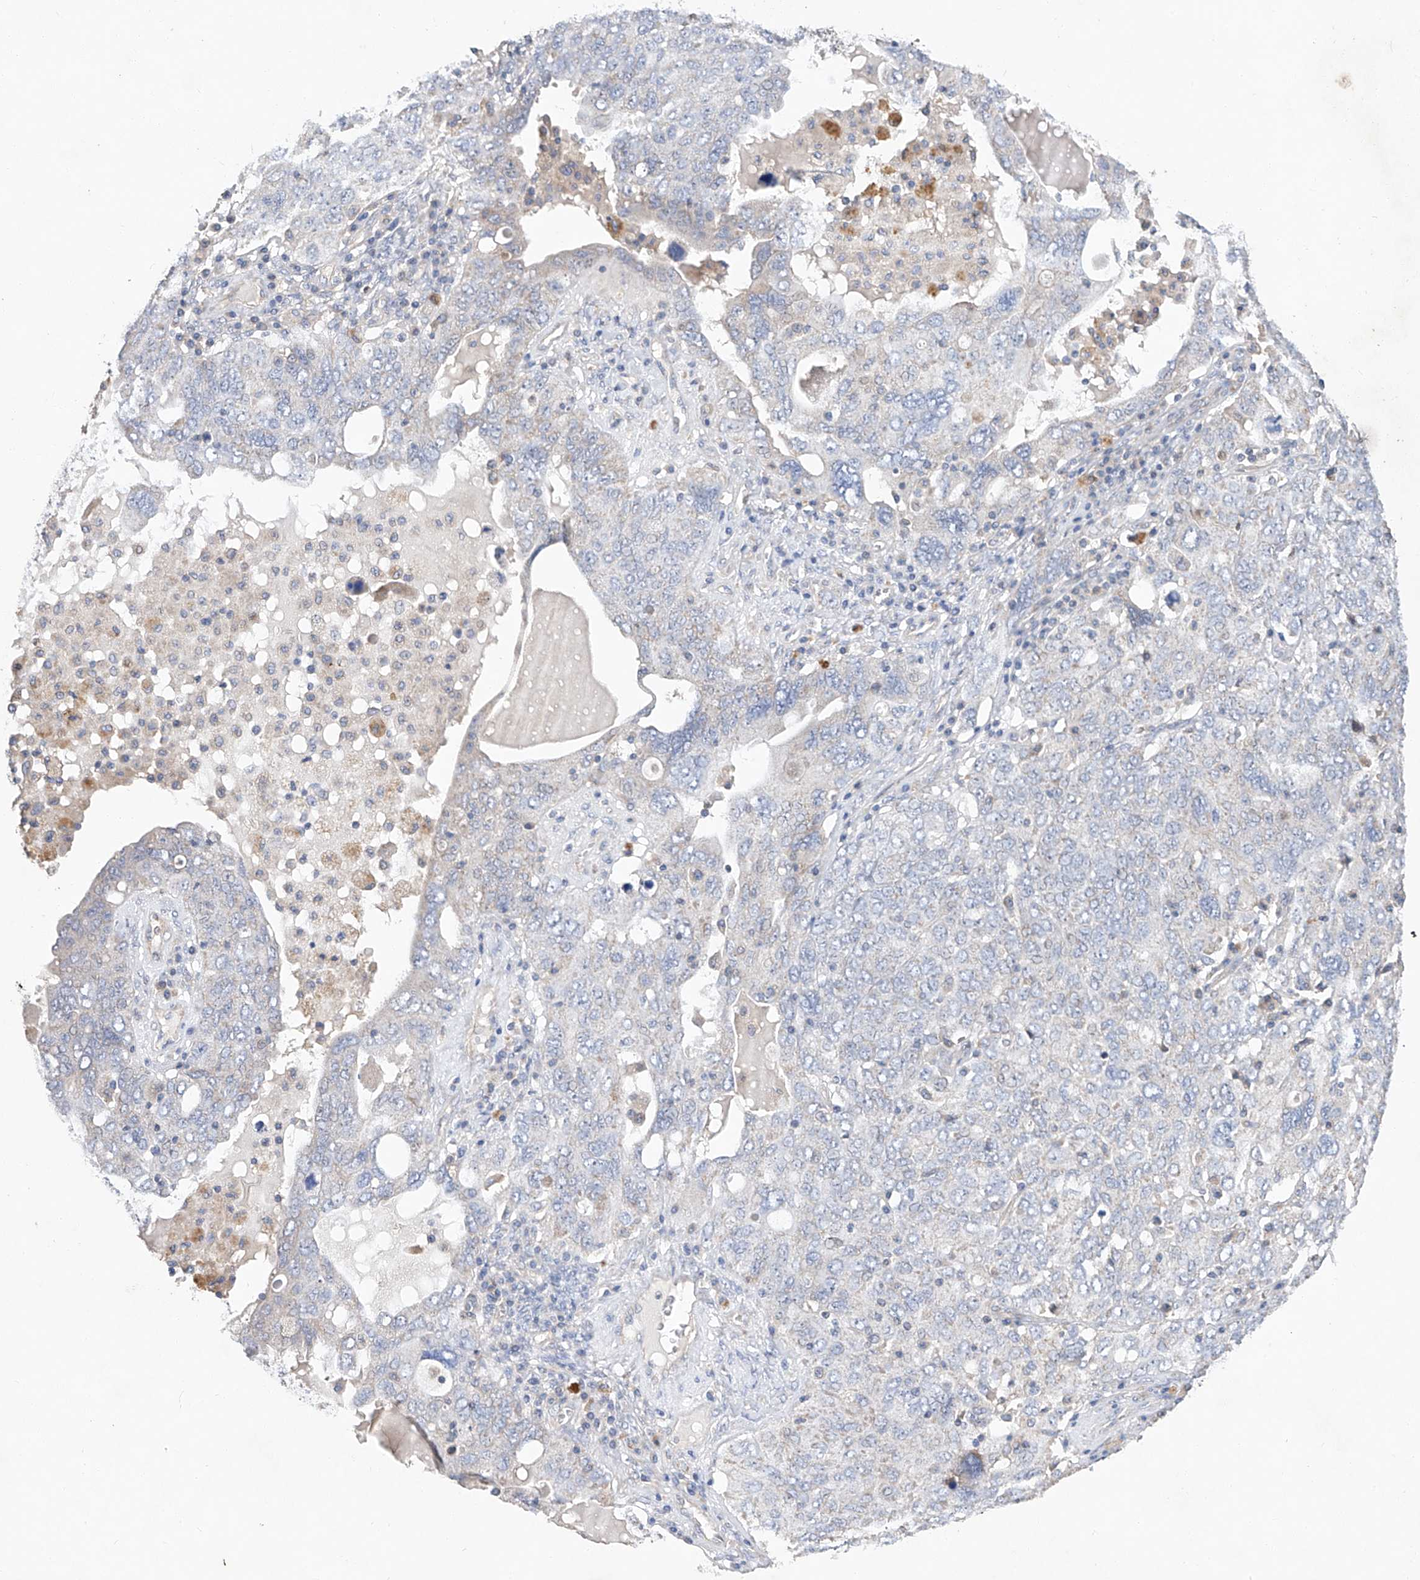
{"staining": {"intensity": "negative", "quantity": "none", "location": "none"}, "tissue": "ovarian cancer", "cell_type": "Tumor cells", "image_type": "cancer", "snomed": [{"axis": "morphology", "description": "Carcinoma, endometroid"}, {"axis": "topography", "description": "Ovary"}], "caption": "Photomicrograph shows no significant protein positivity in tumor cells of endometroid carcinoma (ovarian).", "gene": "AMD1", "patient": {"sex": "female", "age": 62}}